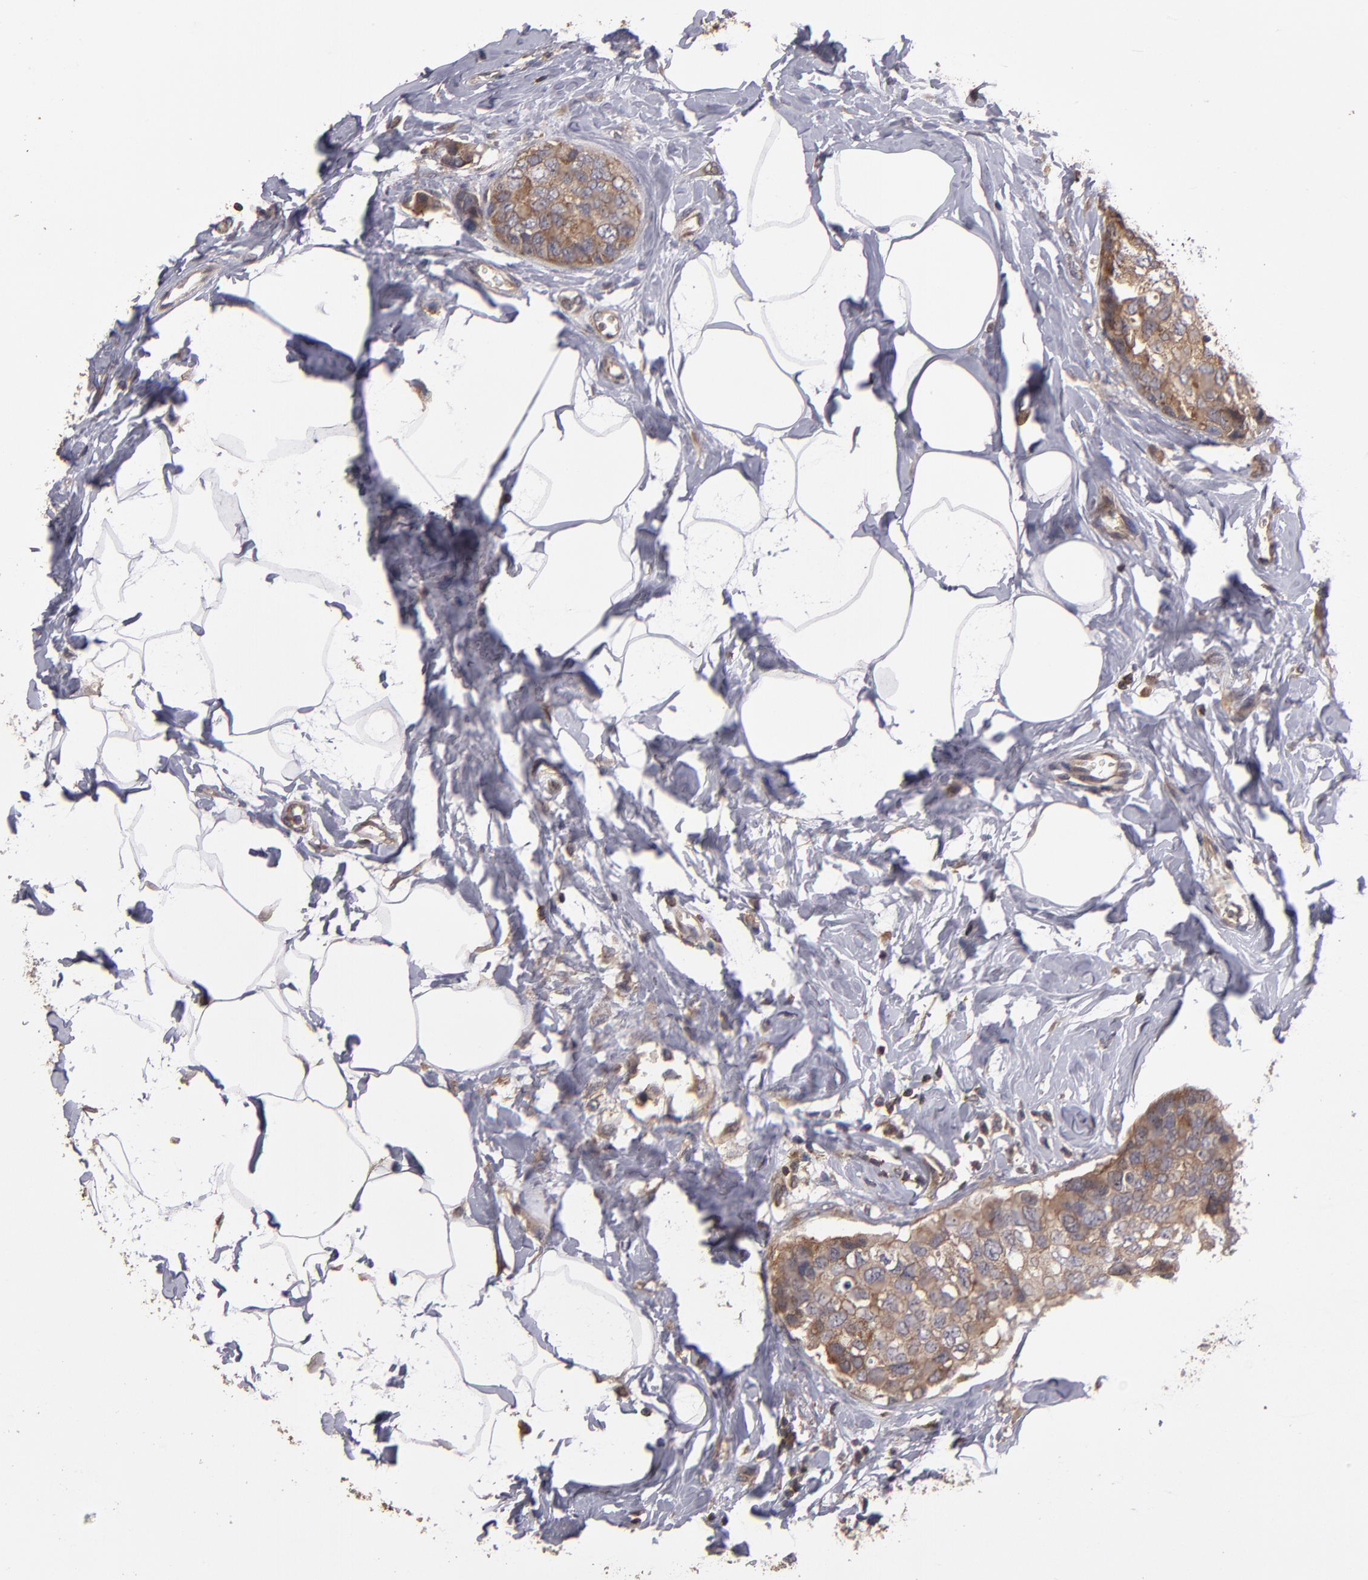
{"staining": {"intensity": "moderate", "quantity": ">75%", "location": "cytoplasmic/membranous"}, "tissue": "breast cancer", "cell_type": "Tumor cells", "image_type": "cancer", "snomed": [{"axis": "morphology", "description": "Normal tissue, NOS"}, {"axis": "morphology", "description": "Duct carcinoma"}, {"axis": "topography", "description": "Breast"}], "caption": "A photomicrograph of breast cancer stained for a protein exhibits moderate cytoplasmic/membranous brown staining in tumor cells.", "gene": "NF2", "patient": {"sex": "female", "age": 50}}